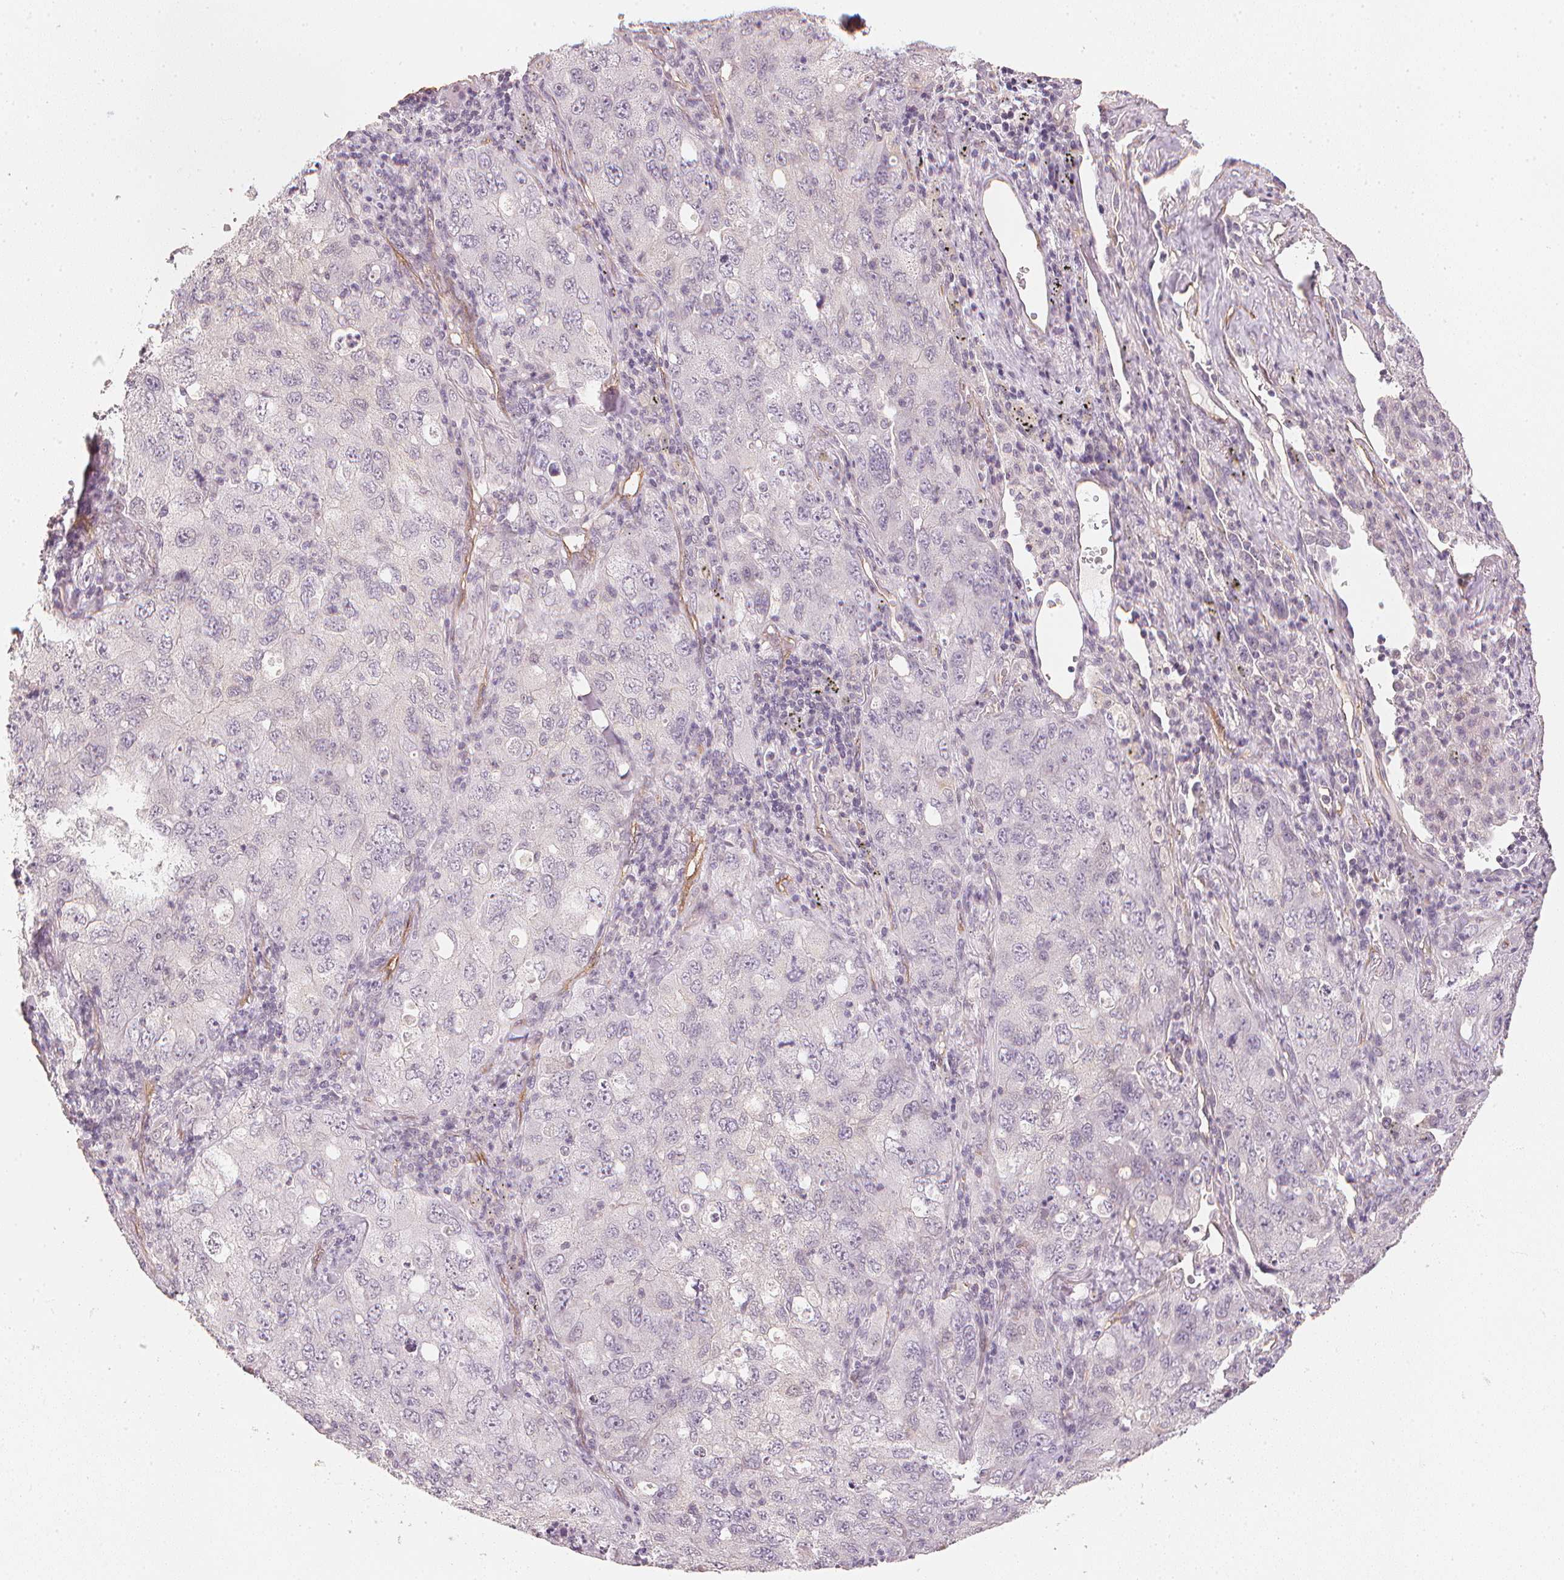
{"staining": {"intensity": "negative", "quantity": "none", "location": "none"}, "tissue": "lung cancer", "cell_type": "Tumor cells", "image_type": "cancer", "snomed": [{"axis": "morphology", "description": "Adenocarcinoma, NOS"}, {"axis": "topography", "description": "Lung"}], "caption": "Immunohistochemical staining of lung cancer (adenocarcinoma) shows no significant staining in tumor cells.", "gene": "CIB1", "patient": {"sex": "female", "age": 57}}